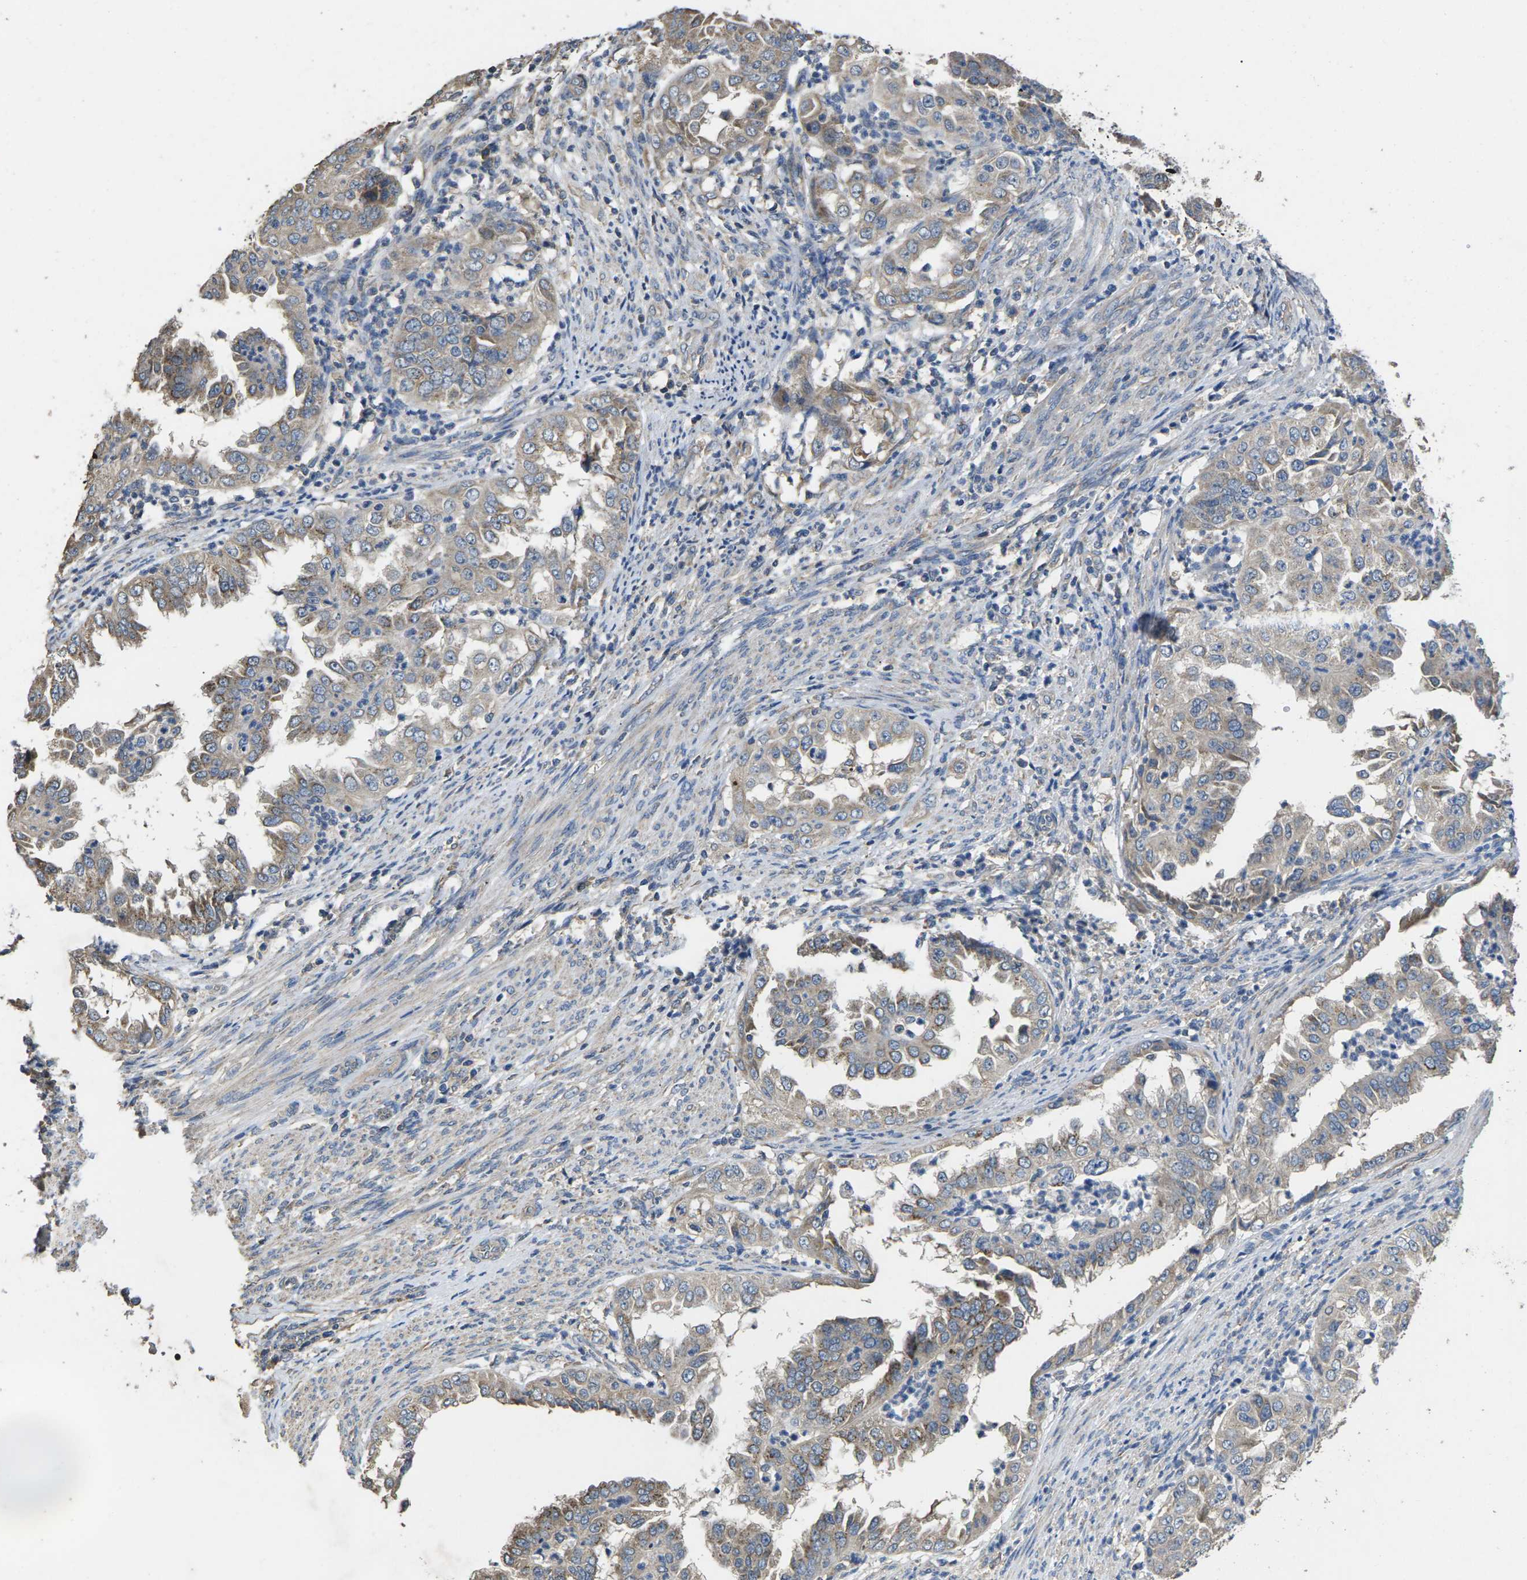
{"staining": {"intensity": "weak", "quantity": "<25%", "location": "cytoplasmic/membranous"}, "tissue": "endometrial cancer", "cell_type": "Tumor cells", "image_type": "cancer", "snomed": [{"axis": "morphology", "description": "Adenocarcinoma, NOS"}, {"axis": "topography", "description": "Endometrium"}], "caption": "Micrograph shows no protein expression in tumor cells of endometrial cancer (adenocarcinoma) tissue. Brightfield microscopy of IHC stained with DAB (3,3'-diaminobenzidine) (brown) and hematoxylin (blue), captured at high magnification.", "gene": "B4GAT1", "patient": {"sex": "female", "age": 85}}